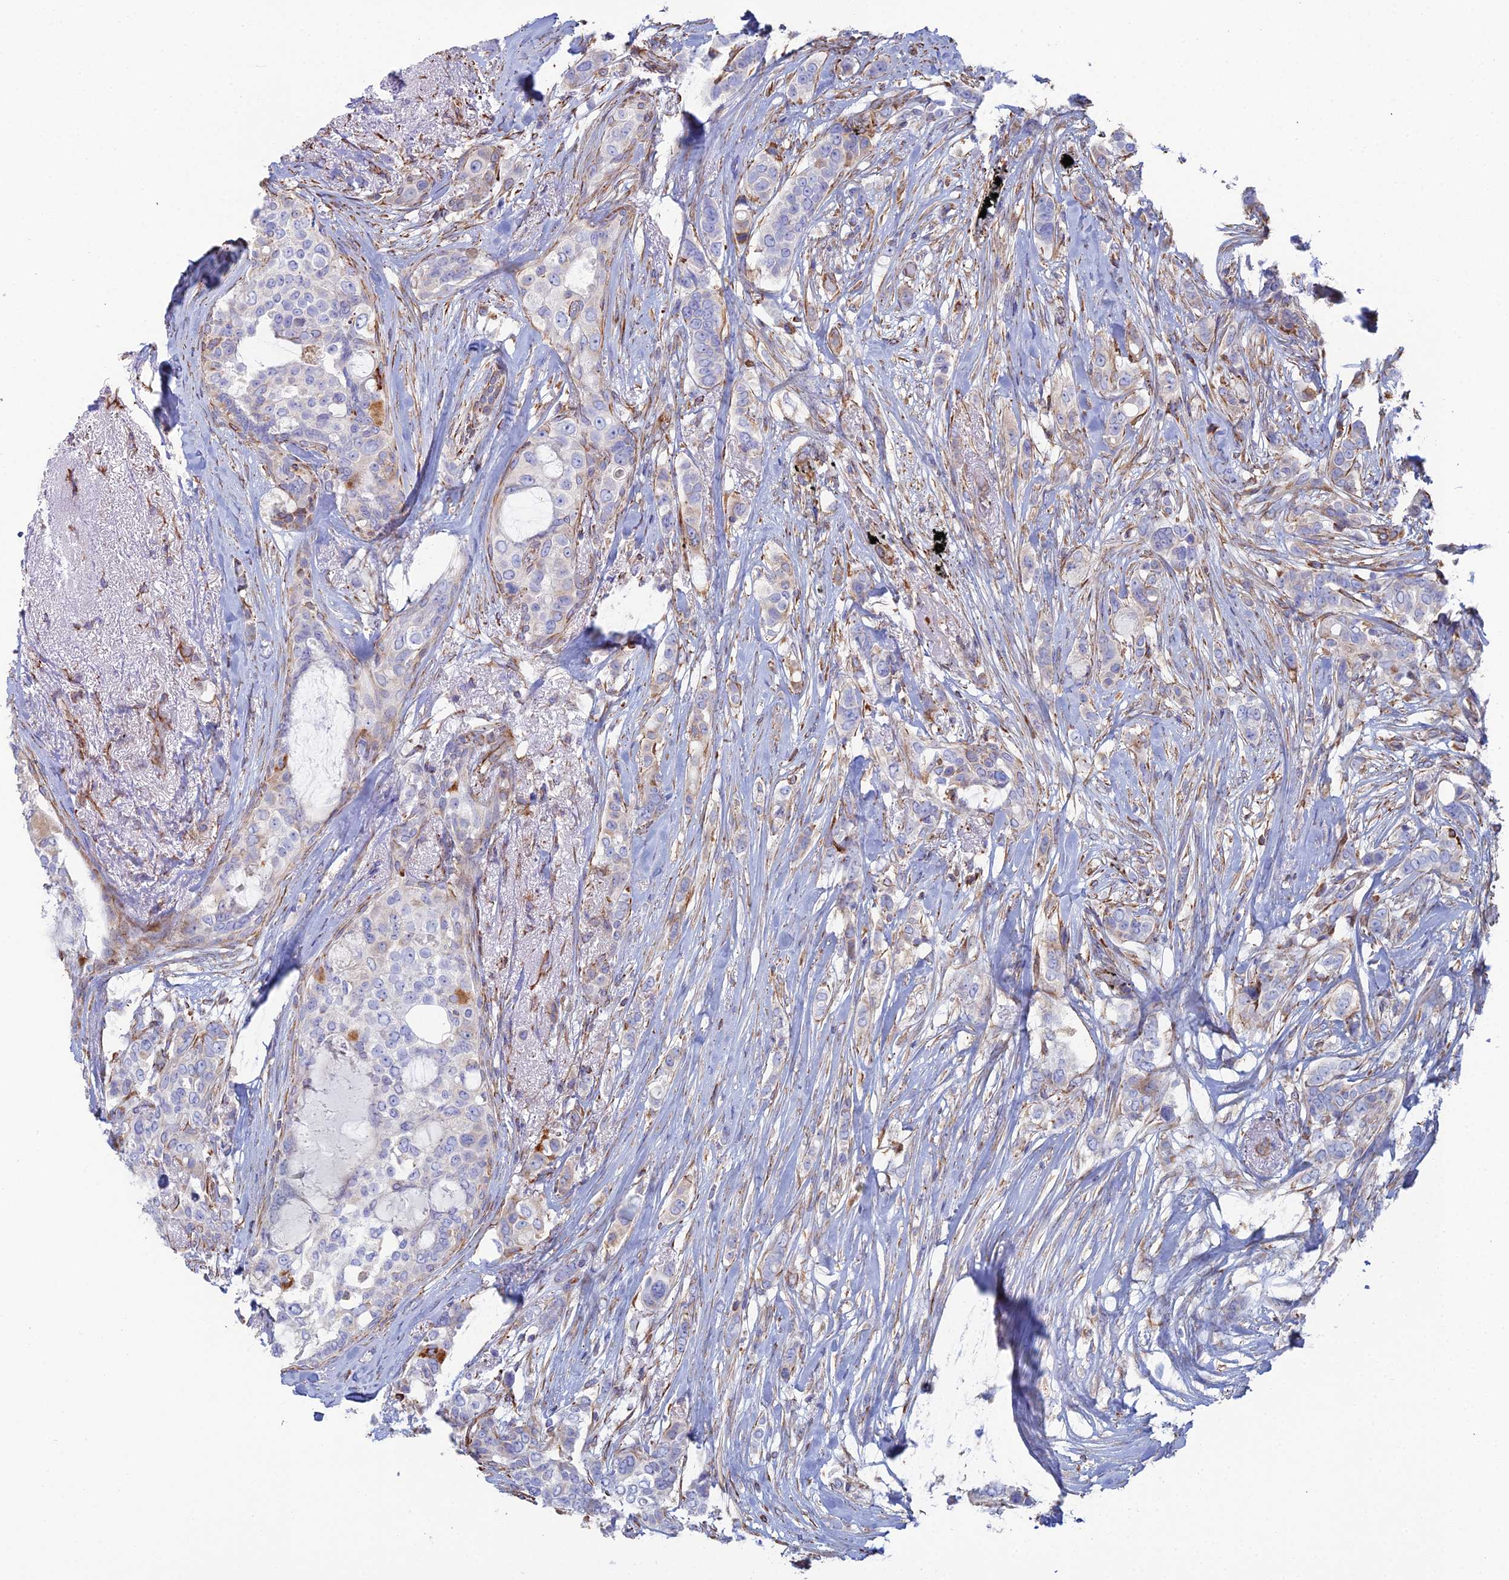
{"staining": {"intensity": "weak", "quantity": "<25%", "location": "cytoplasmic/membranous"}, "tissue": "breast cancer", "cell_type": "Tumor cells", "image_type": "cancer", "snomed": [{"axis": "morphology", "description": "Lobular carcinoma"}, {"axis": "topography", "description": "Breast"}], "caption": "The photomicrograph shows no significant staining in tumor cells of lobular carcinoma (breast).", "gene": "CLVS2", "patient": {"sex": "female", "age": 51}}